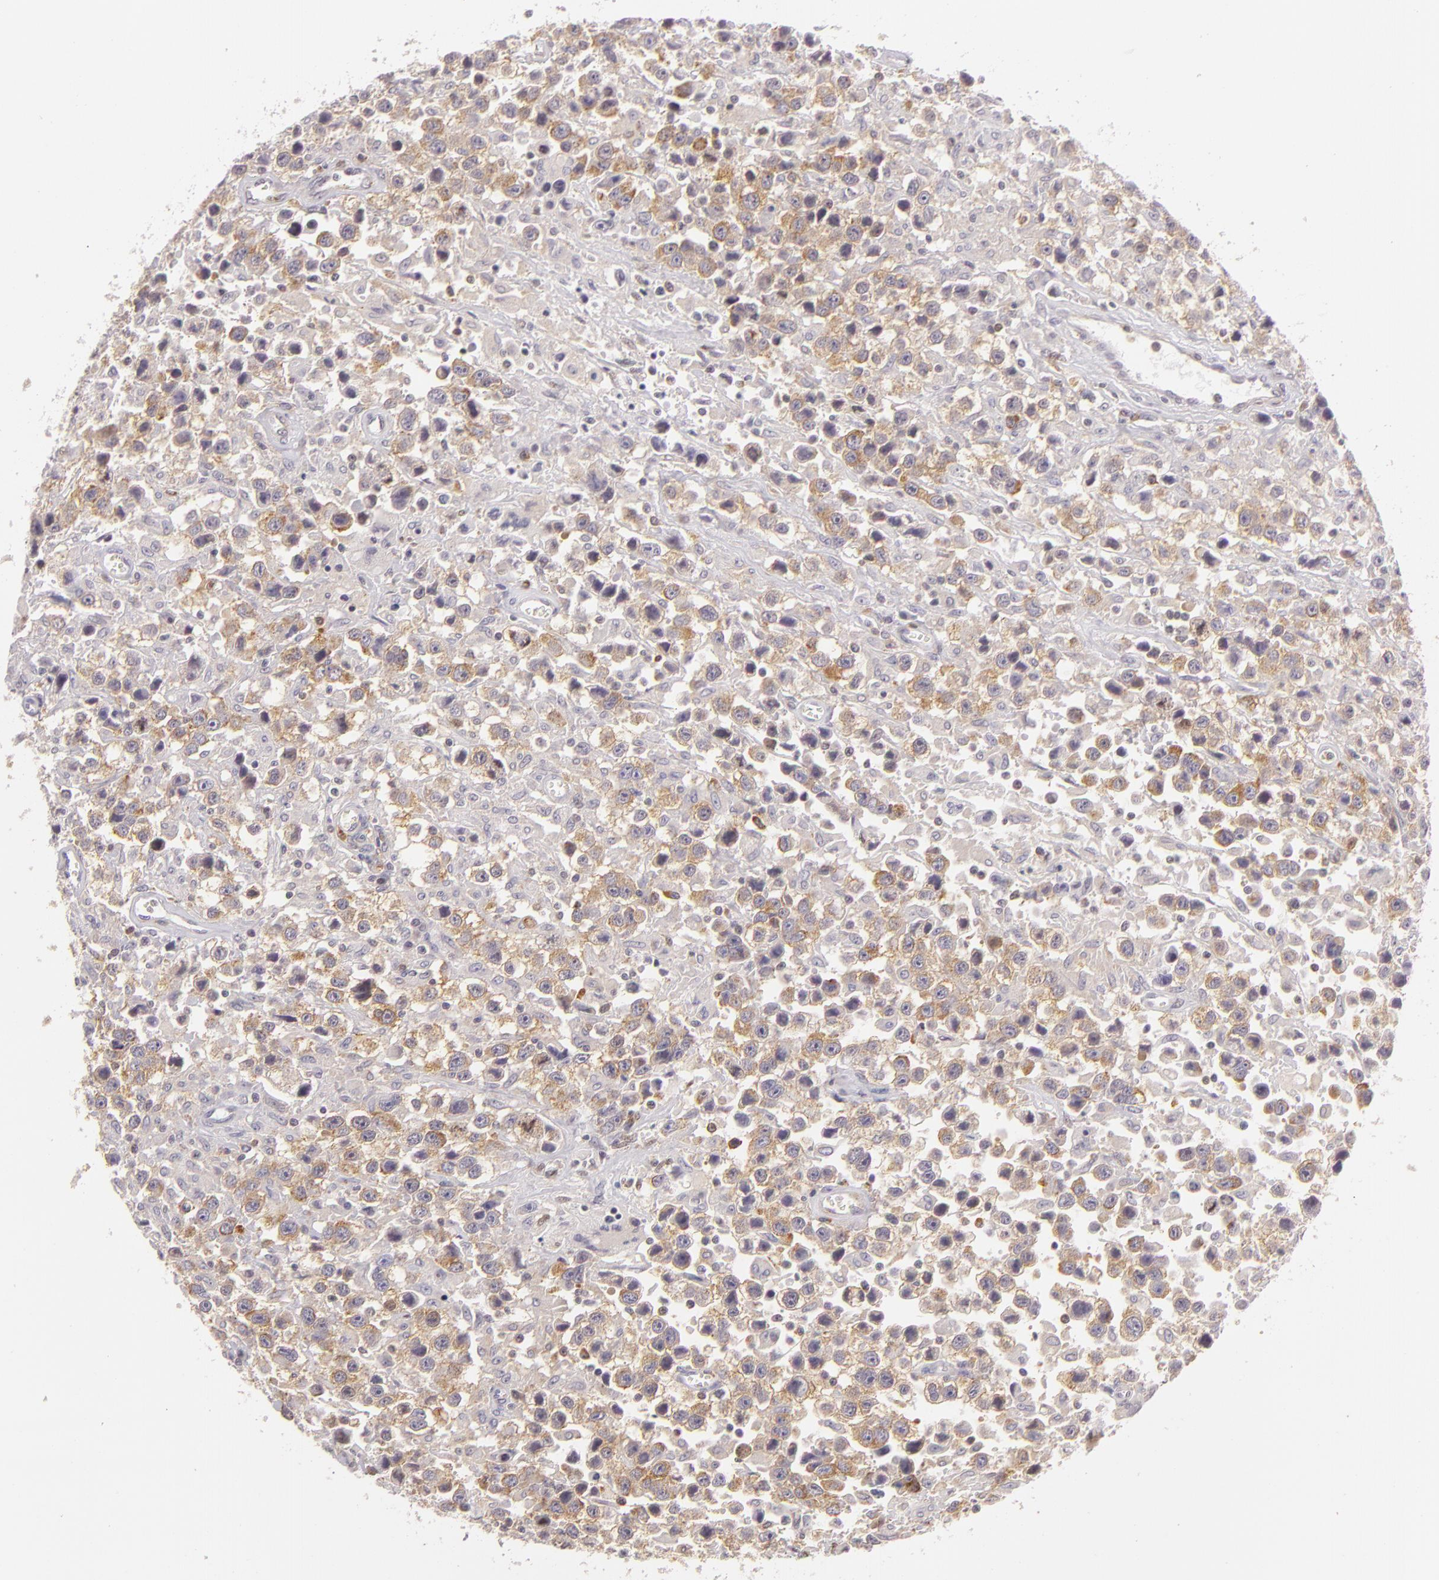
{"staining": {"intensity": "weak", "quantity": "<25%", "location": "cytoplasmic/membranous"}, "tissue": "testis cancer", "cell_type": "Tumor cells", "image_type": "cancer", "snomed": [{"axis": "morphology", "description": "Seminoma, NOS"}, {"axis": "topography", "description": "Testis"}], "caption": "Immunohistochemical staining of human testis seminoma reveals no significant positivity in tumor cells.", "gene": "IMPDH1", "patient": {"sex": "male", "age": 43}}